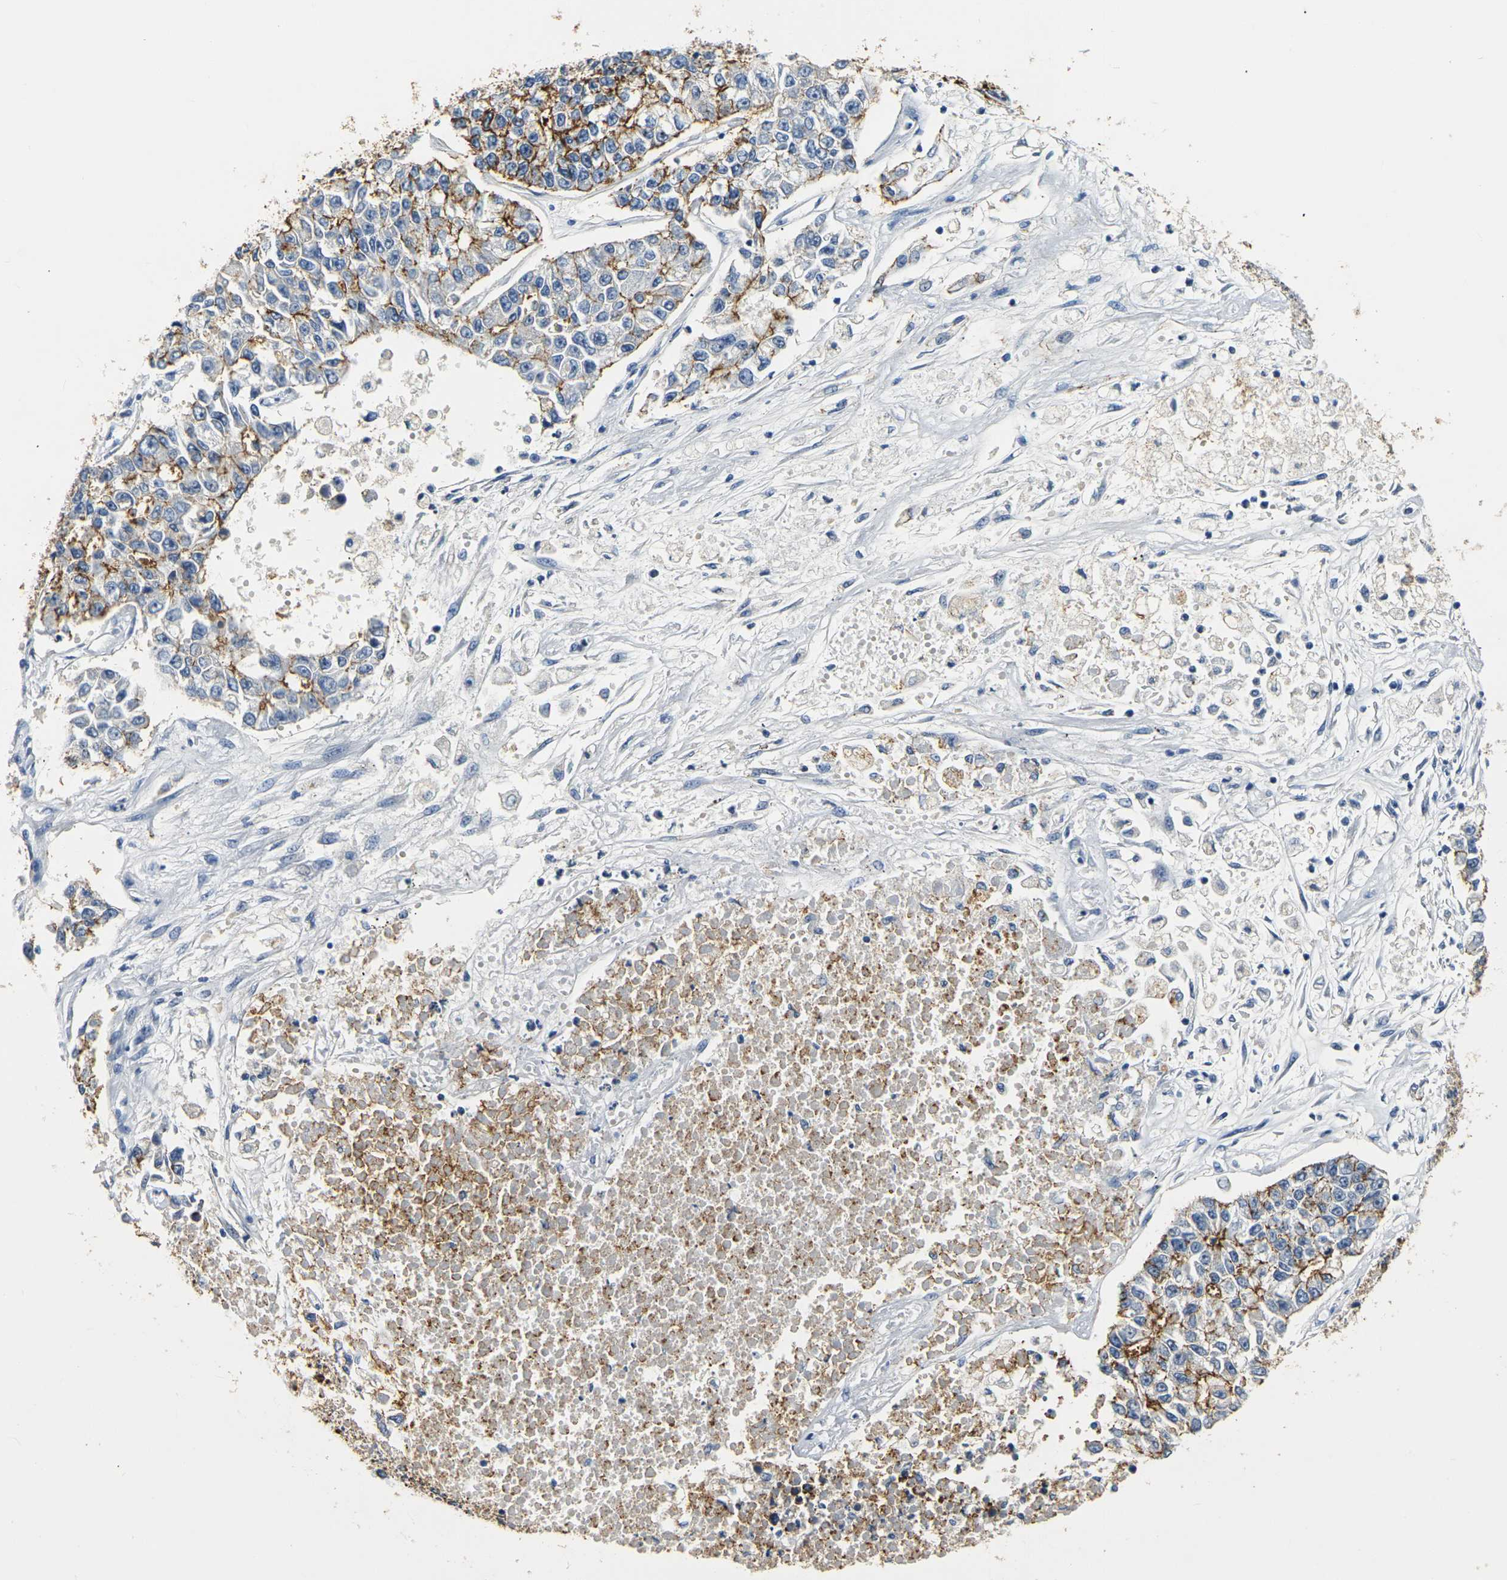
{"staining": {"intensity": "strong", "quantity": ">75%", "location": "cytoplasmic/membranous"}, "tissue": "lung cancer", "cell_type": "Tumor cells", "image_type": "cancer", "snomed": [{"axis": "morphology", "description": "Adenocarcinoma, NOS"}, {"axis": "topography", "description": "Lung"}], "caption": "IHC micrograph of neoplastic tissue: human lung adenocarcinoma stained using immunohistochemistry (IHC) exhibits high levels of strong protein expression localized specifically in the cytoplasmic/membranous of tumor cells, appearing as a cytoplasmic/membranous brown color.", "gene": "CLDN7", "patient": {"sex": "male", "age": 49}}